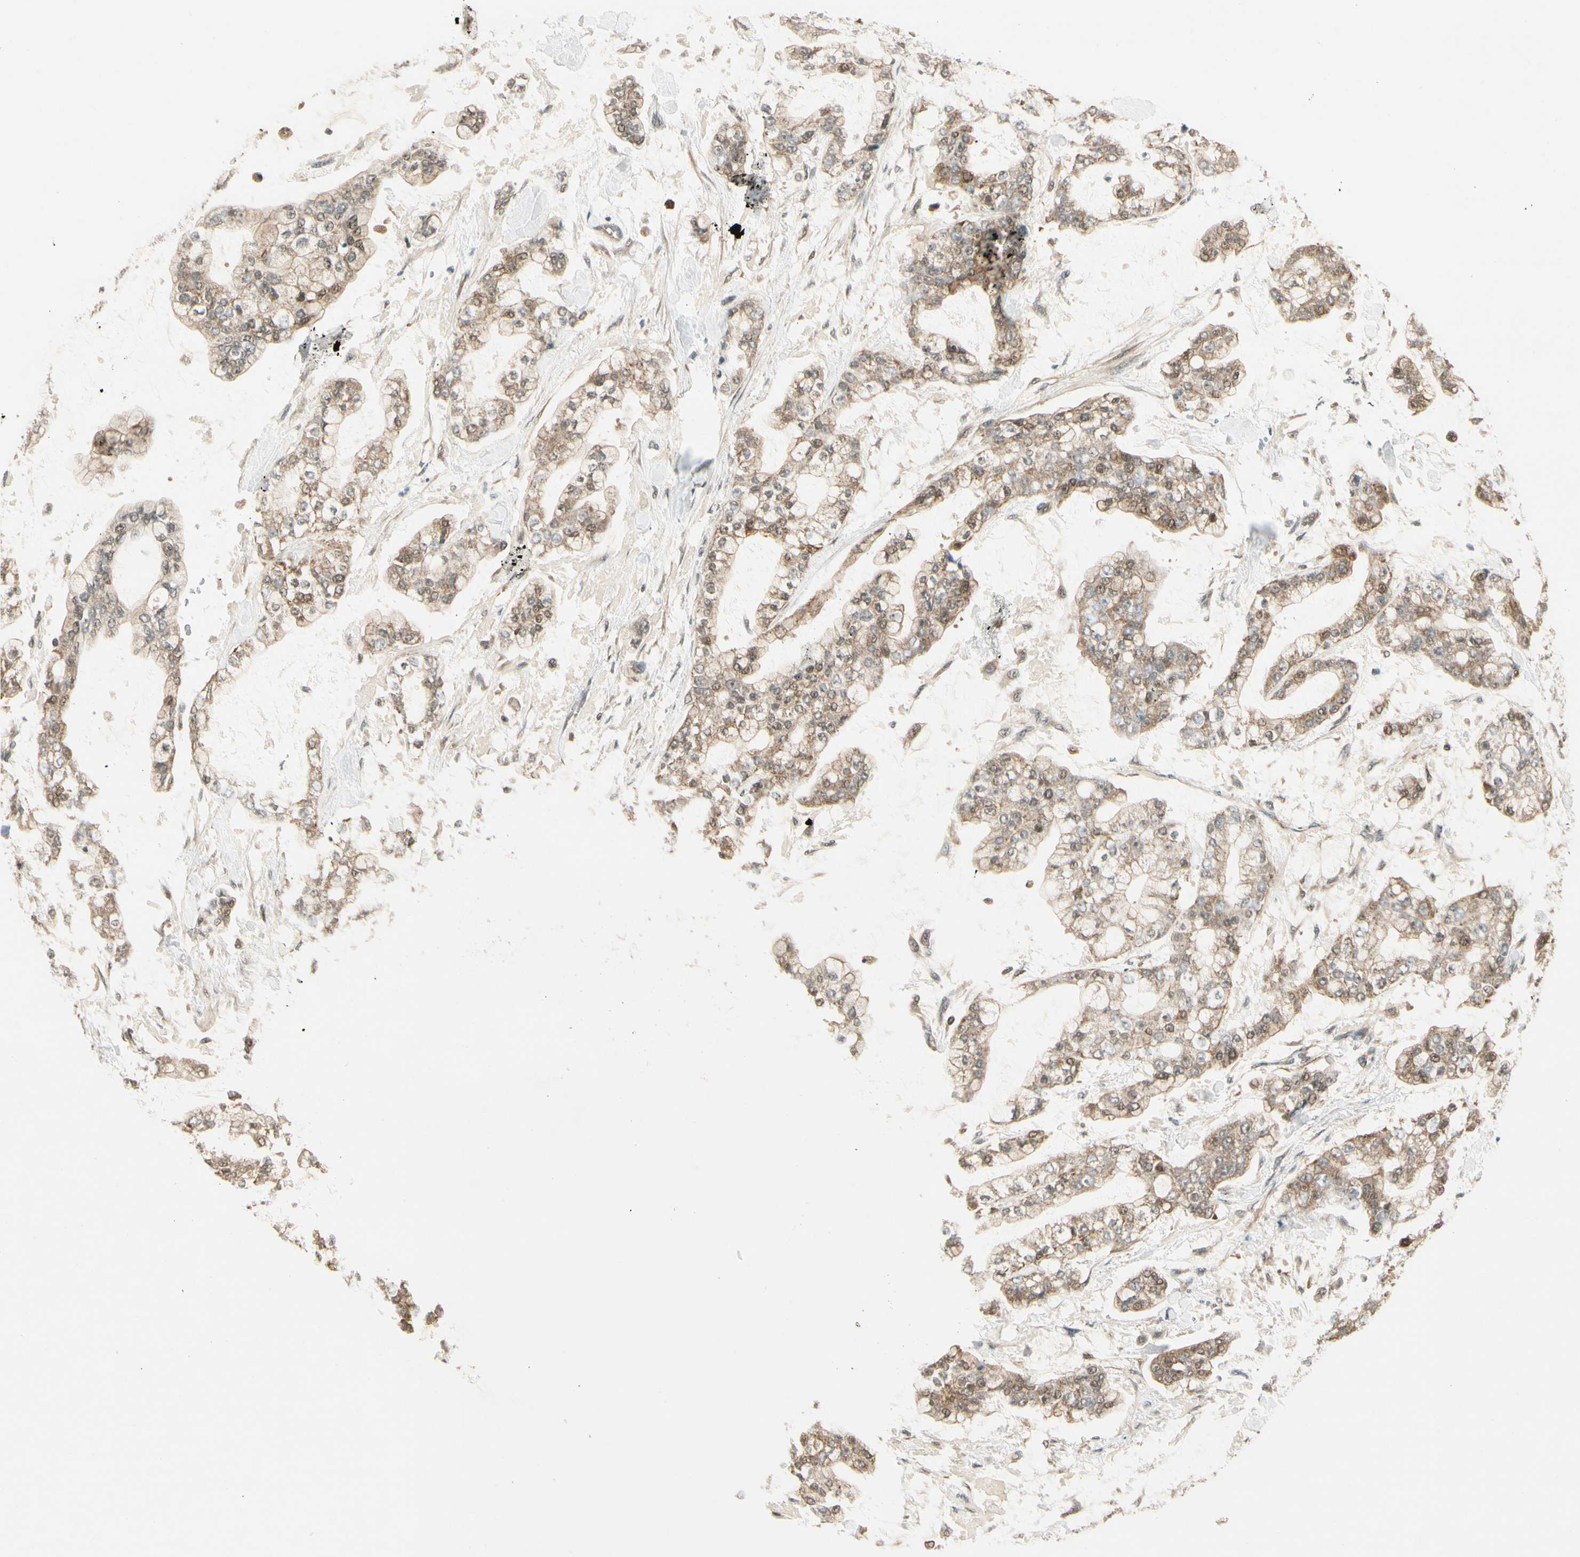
{"staining": {"intensity": "weak", "quantity": ">75%", "location": "cytoplasmic/membranous"}, "tissue": "stomach cancer", "cell_type": "Tumor cells", "image_type": "cancer", "snomed": [{"axis": "morphology", "description": "Normal tissue, NOS"}, {"axis": "morphology", "description": "Adenocarcinoma, NOS"}, {"axis": "topography", "description": "Stomach, upper"}, {"axis": "topography", "description": "Stomach"}], "caption": "Tumor cells exhibit low levels of weak cytoplasmic/membranous positivity in approximately >75% of cells in human stomach cancer.", "gene": "IPO5", "patient": {"sex": "male", "age": 76}}